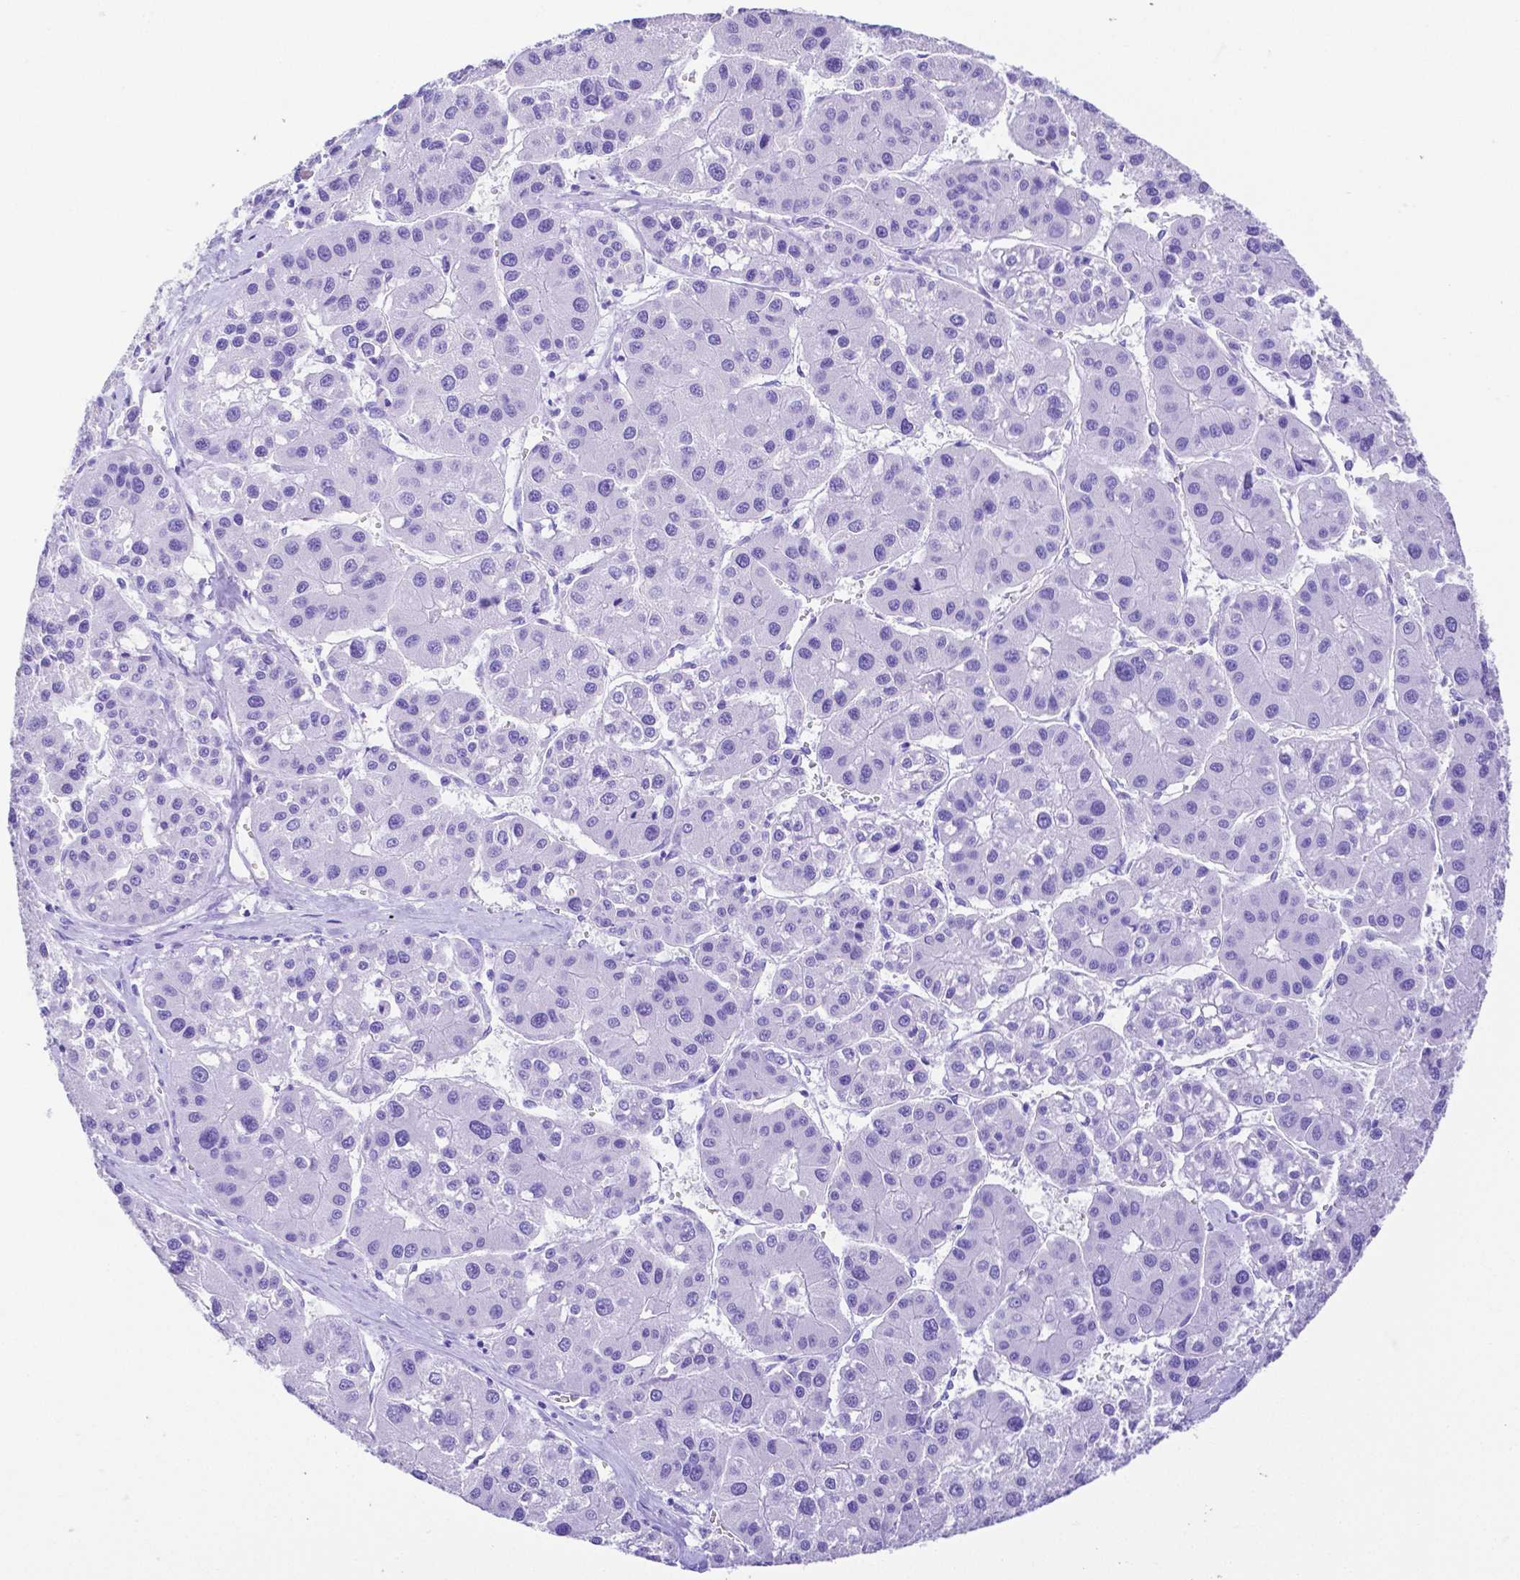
{"staining": {"intensity": "negative", "quantity": "none", "location": "none"}, "tissue": "liver cancer", "cell_type": "Tumor cells", "image_type": "cancer", "snomed": [{"axis": "morphology", "description": "Carcinoma, Hepatocellular, NOS"}, {"axis": "topography", "description": "Liver"}], "caption": "Tumor cells are negative for brown protein staining in hepatocellular carcinoma (liver).", "gene": "SMR3A", "patient": {"sex": "male", "age": 73}}